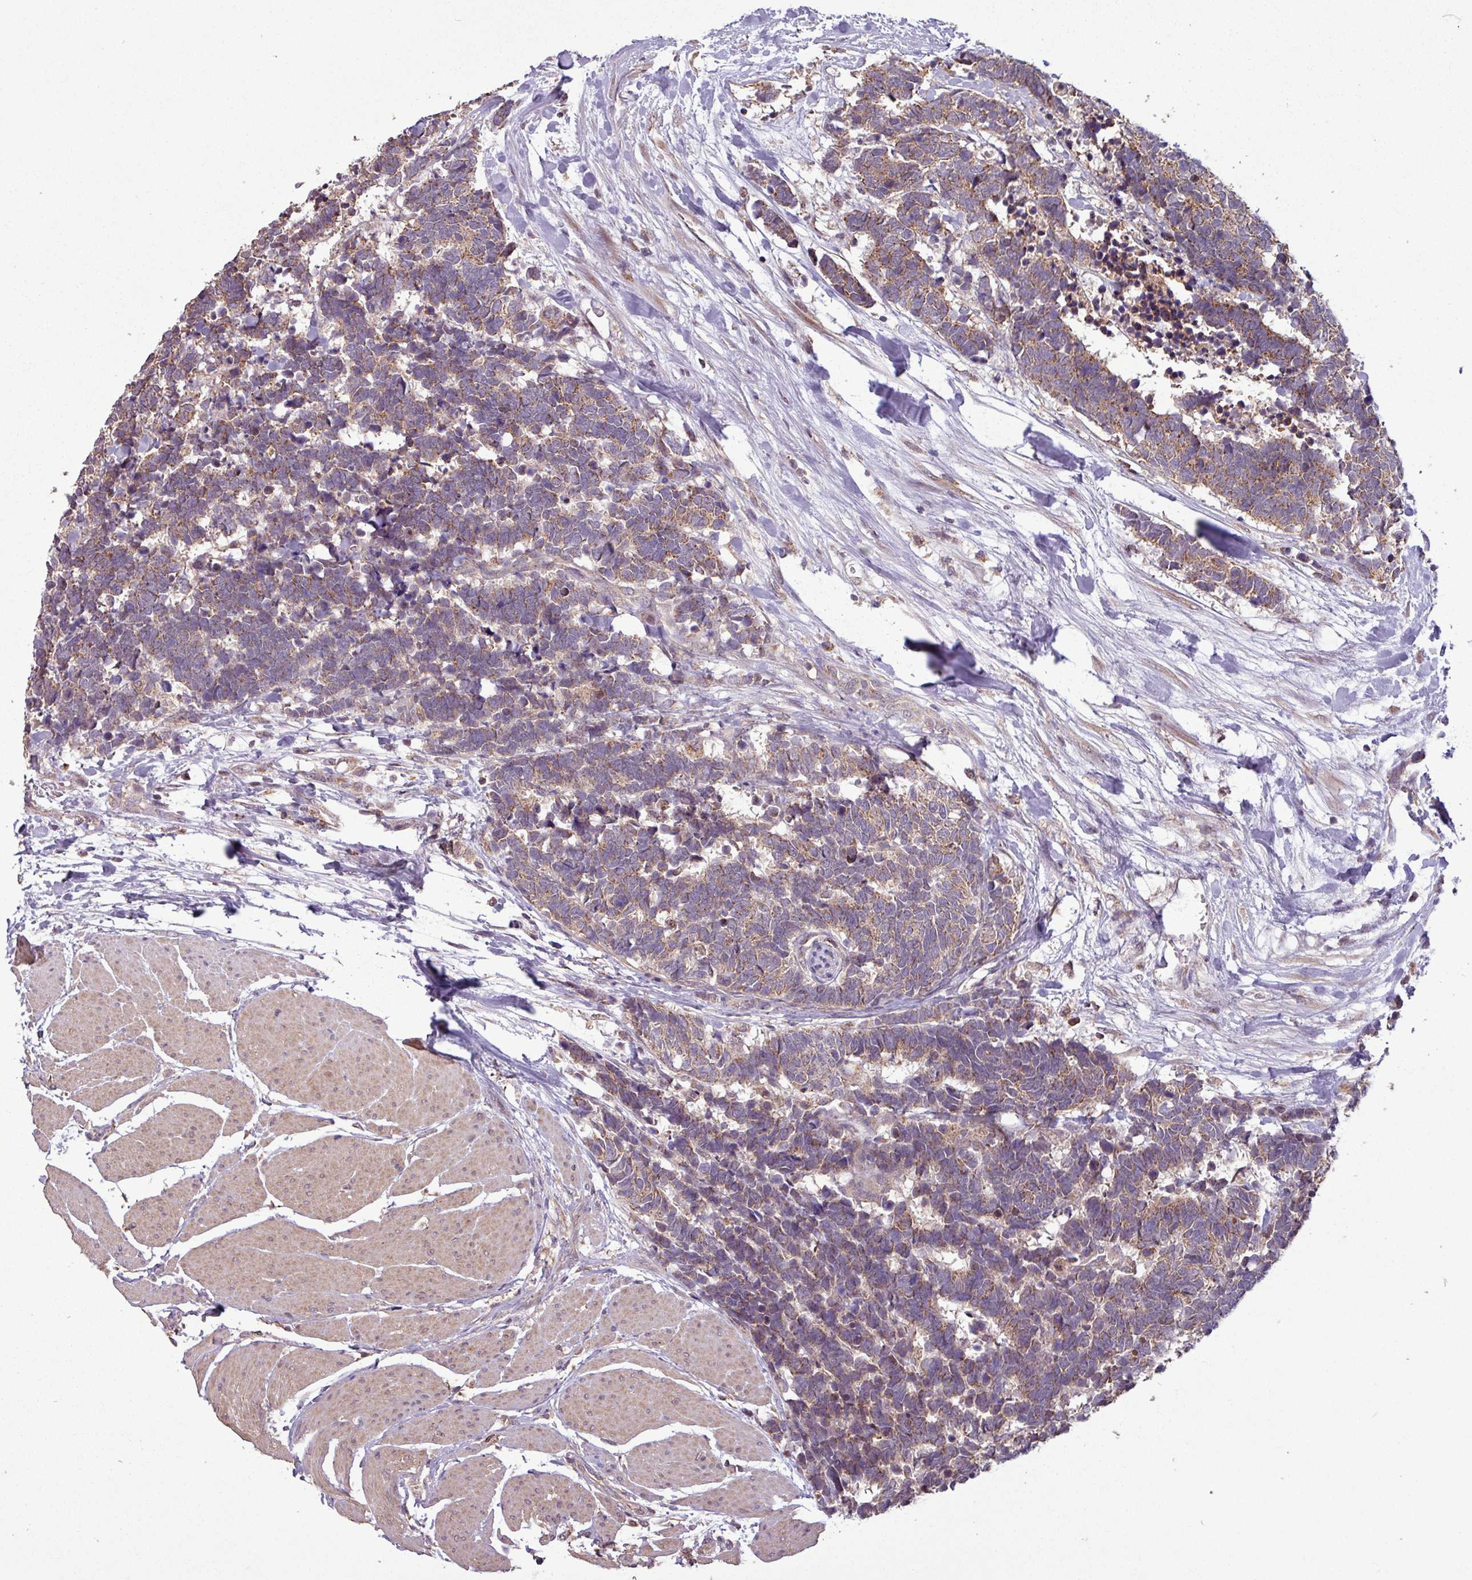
{"staining": {"intensity": "moderate", "quantity": ">75%", "location": "cytoplasmic/membranous"}, "tissue": "carcinoid", "cell_type": "Tumor cells", "image_type": "cancer", "snomed": [{"axis": "morphology", "description": "Carcinoma, NOS"}, {"axis": "morphology", "description": "Carcinoid, malignant, NOS"}, {"axis": "topography", "description": "Urinary bladder"}], "caption": "Protein expression analysis of human carcinoid (malignant) reveals moderate cytoplasmic/membranous staining in about >75% of tumor cells.", "gene": "MCTP2", "patient": {"sex": "male", "age": 57}}